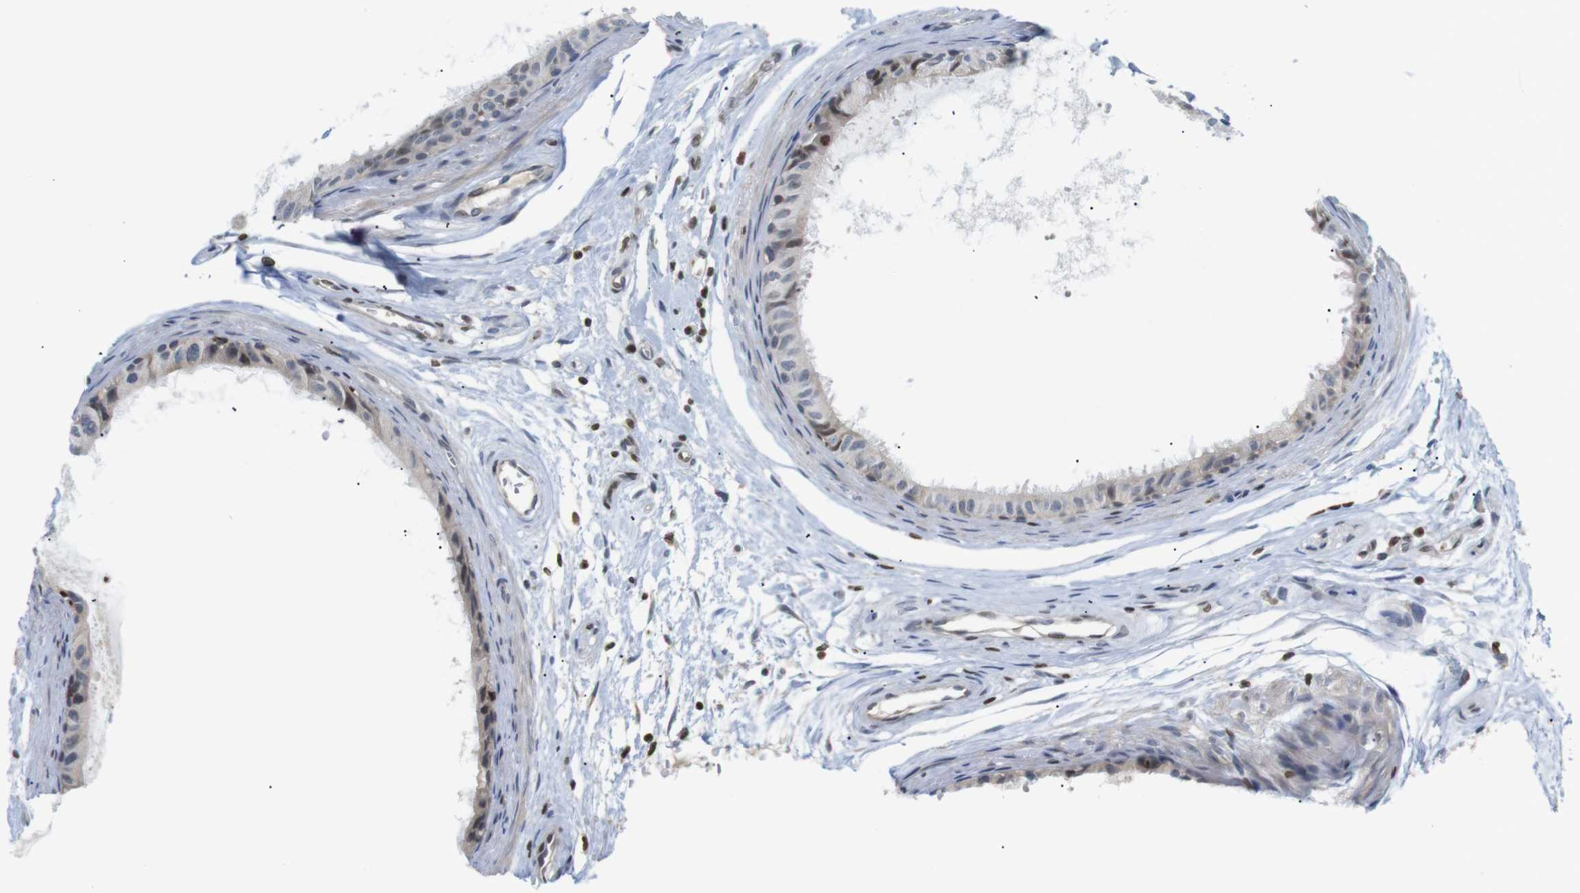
{"staining": {"intensity": "weak", "quantity": "25%-75%", "location": "cytoplasmic/membranous,nuclear"}, "tissue": "epididymis", "cell_type": "Glandular cells", "image_type": "normal", "snomed": [{"axis": "morphology", "description": "Normal tissue, NOS"}, {"axis": "morphology", "description": "Inflammation, NOS"}, {"axis": "topography", "description": "Epididymis"}], "caption": "The micrograph exhibits immunohistochemical staining of normal epididymis. There is weak cytoplasmic/membranous,nuclear staining is appreciated in approximately 25%-75% of glandular cells. Immunohistochemistry (ihc) stains the protein in brown and the nuclei are stained blue.", "gene": "MBD1", "patient": {"sex": "male", "age": 85}}